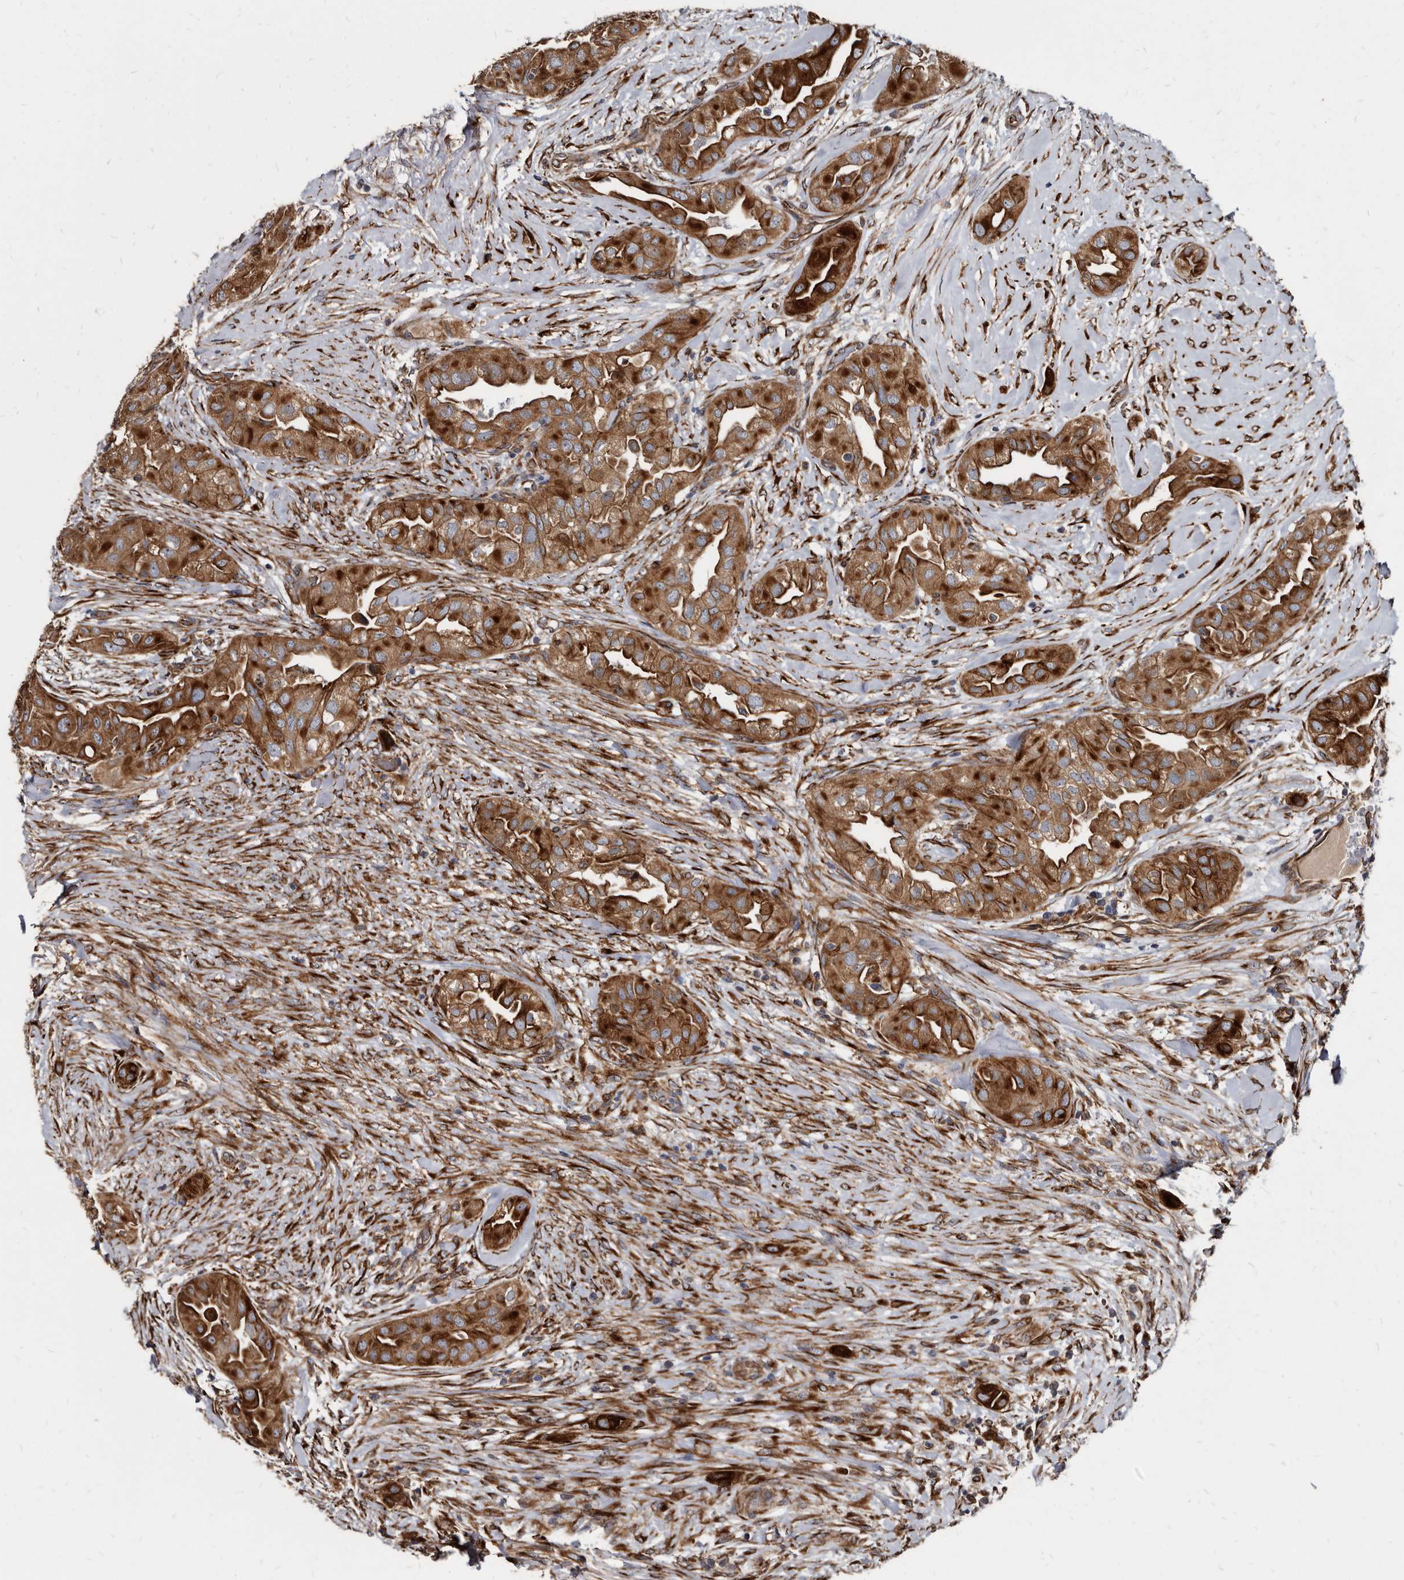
{"staining": {"intensity": "strong", "quantity": ">75%", "location": "cytoplasmic/membranous"}, "tissue": "thyroid cancer", "cell_type": "Tumor cells", "image_type": "cancer", "snomed": [{"axis": "morphology", "description": "Papillary adenocarcinoma, NOS"}, {"axis": "topography", "description": "Thyroid gland"}], "caption": "An immunohistochemistry photomicrograph of neoplastic tissue is shown. Protein staining in brown shows strong cytoplasmic/membranous positivity in thyroid cancer (papillary adenocarcinoma) within tumor cells. The staining was performed using DAB (3,3'-diaminobenzidine), with brown indicating positive protein expression. Nuclei are stained blue with hematoxylin.", "gene": "KCTD20", "patient": {"sex": "female", "age": 59}}